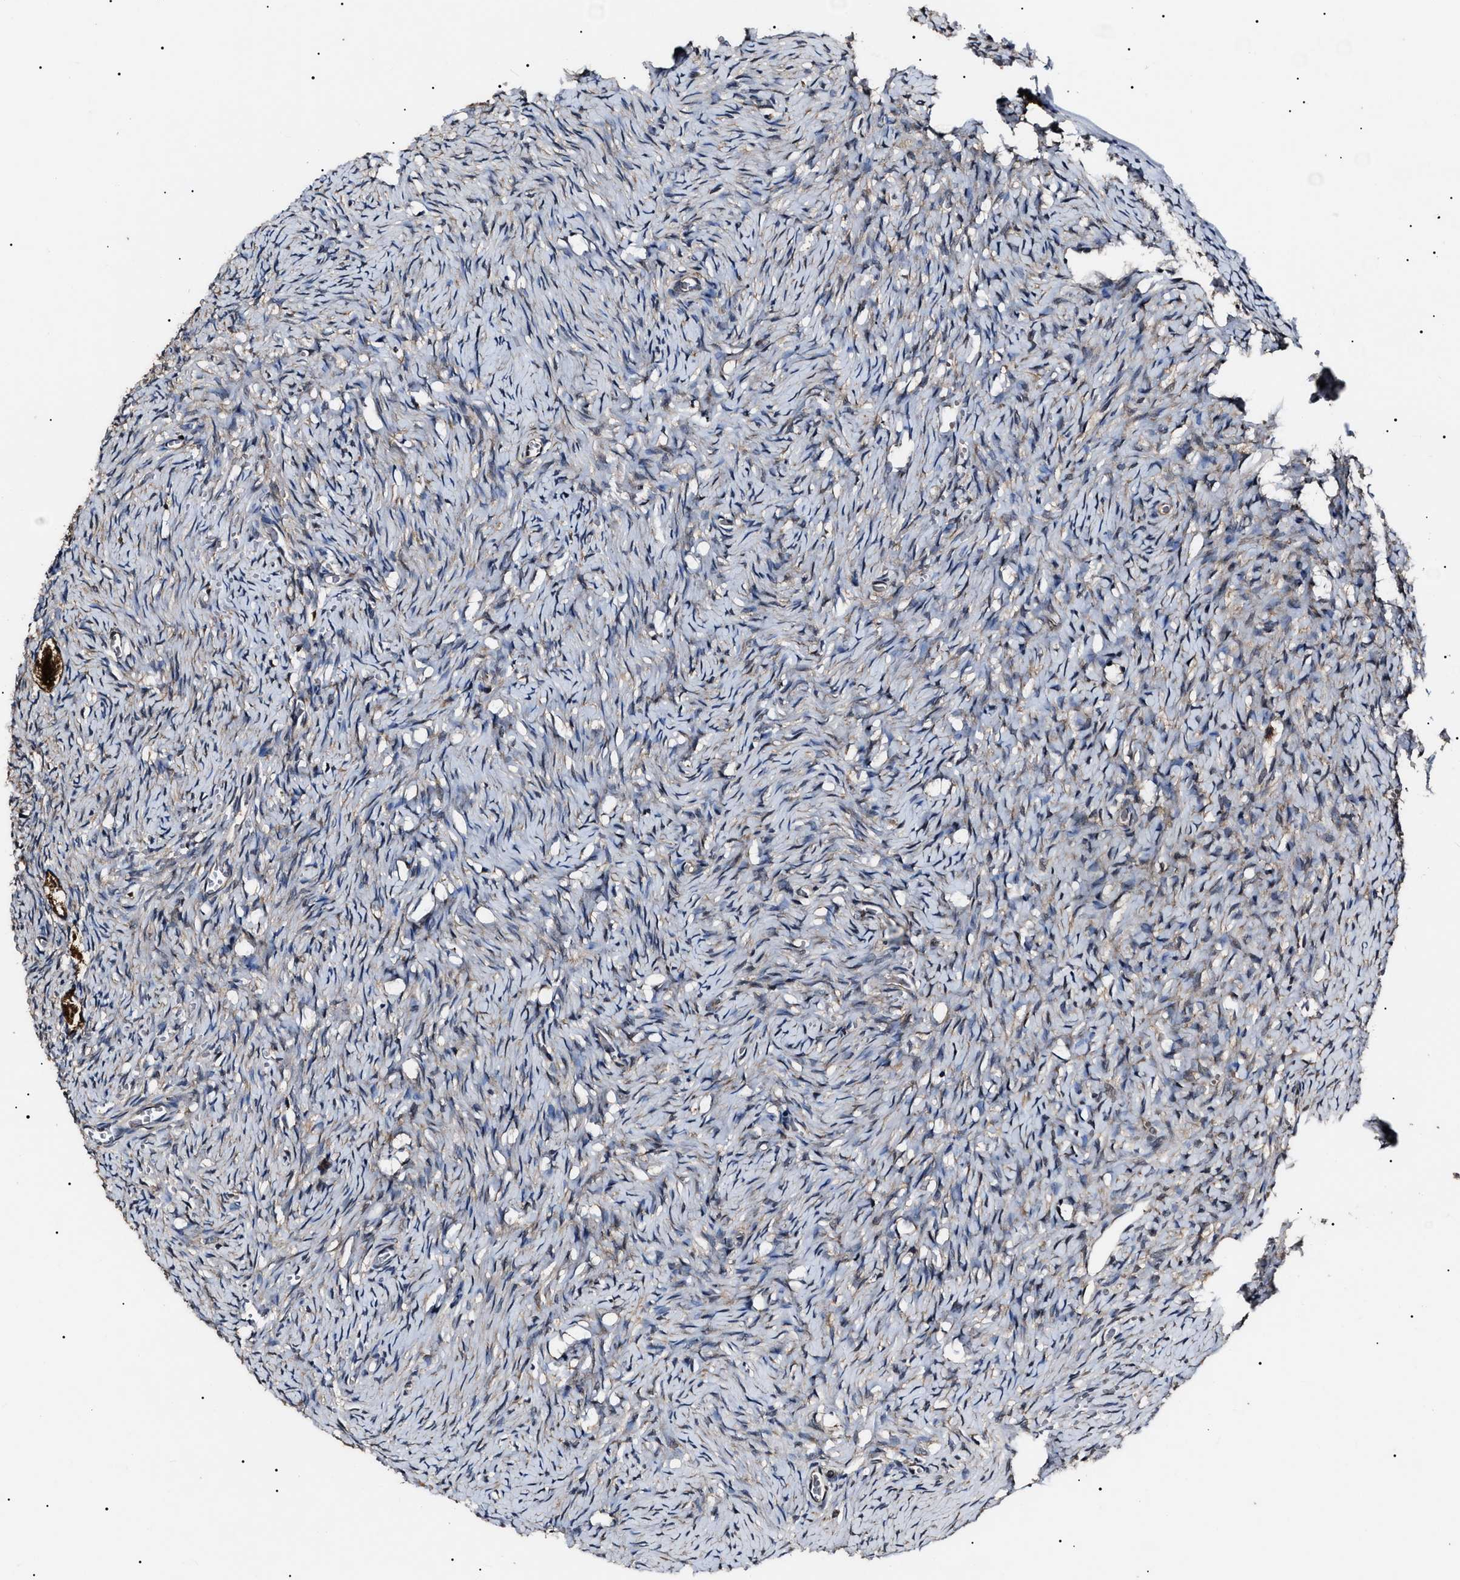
{"staining": {"intensity": "weak", "quantity": "25%-75%", "location": "cytoplasmic/membranous"}, "tissue": "ovary", "cell_type": "Ovarian stroma cells", "image_type": "normal", "snomed": [{"axis": "morphology", "description": "Normal tissue, NOS"}, {"axis": "topography", "description": "Ovary"}], "caption": "The micrograph exhibits staining of unremarkable ovary, revealing weak cytoplasmic/membranous protein expression (brown color) within ovarian stroma cells.", "gene": "CCT8", "patient": {"sex": "female", "age": 27}}